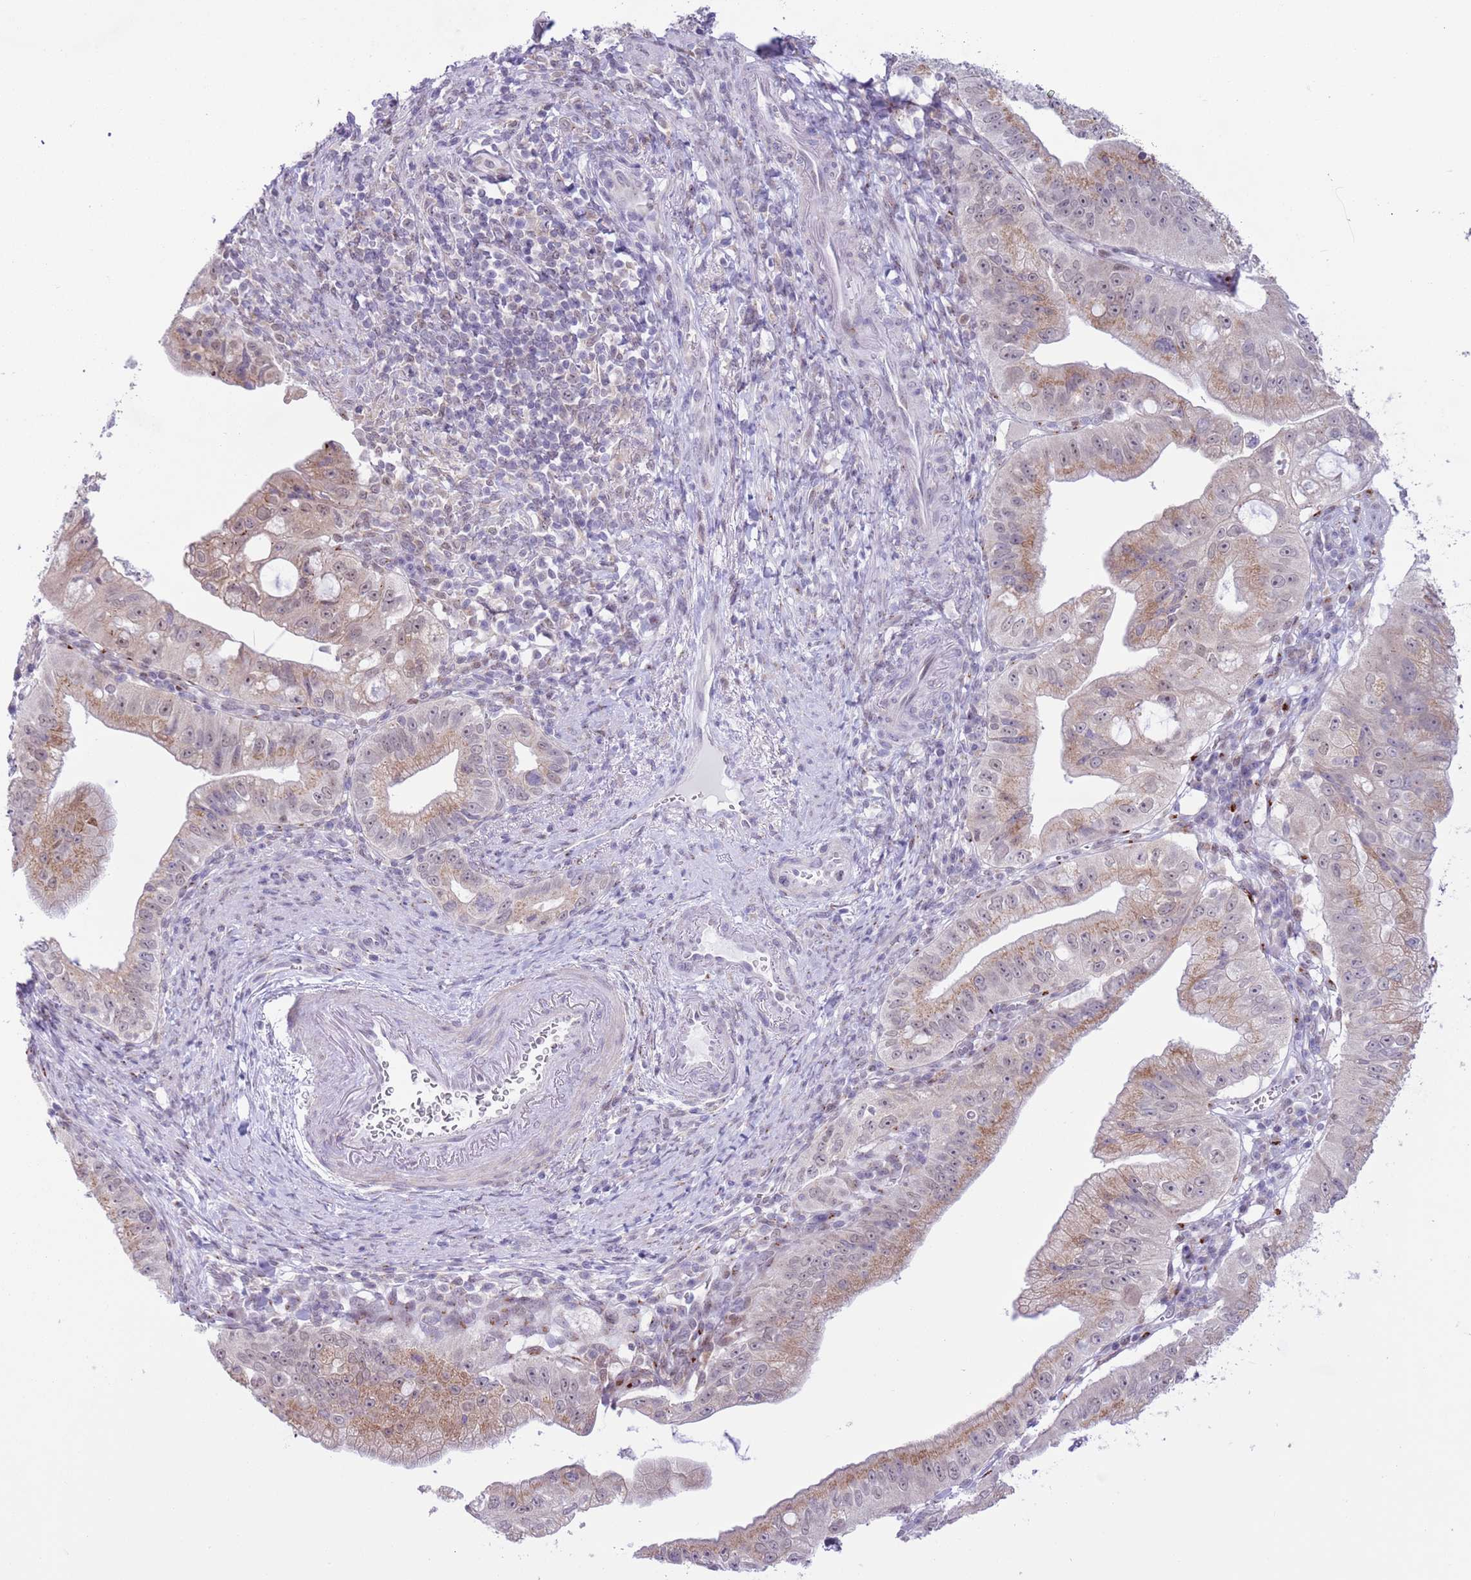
{"staining": {"intensity": "weak", "quantity": "25%-75%", "location": "cytoplasmic/membranous,nuclear"}, "tissue": "pancreatic cancer", "cell_type": "Tumor cells", "image_type": "cancer", "snomed": [{"axis": "morphology", "description": "Adenocarcinoma, NOS"}, {"axis": "topography", "description": "Pancreas"}], "caption": "There is low levels of weak cytoplasmic/membranous and nuclear staining in tumor cells of pancreatic cancer (adenocarcinoma), as demonstrated by immunohistochemical staining (brown color).", "gene": "ZNF576", "patient": {"sex": "male", "age": 70}}